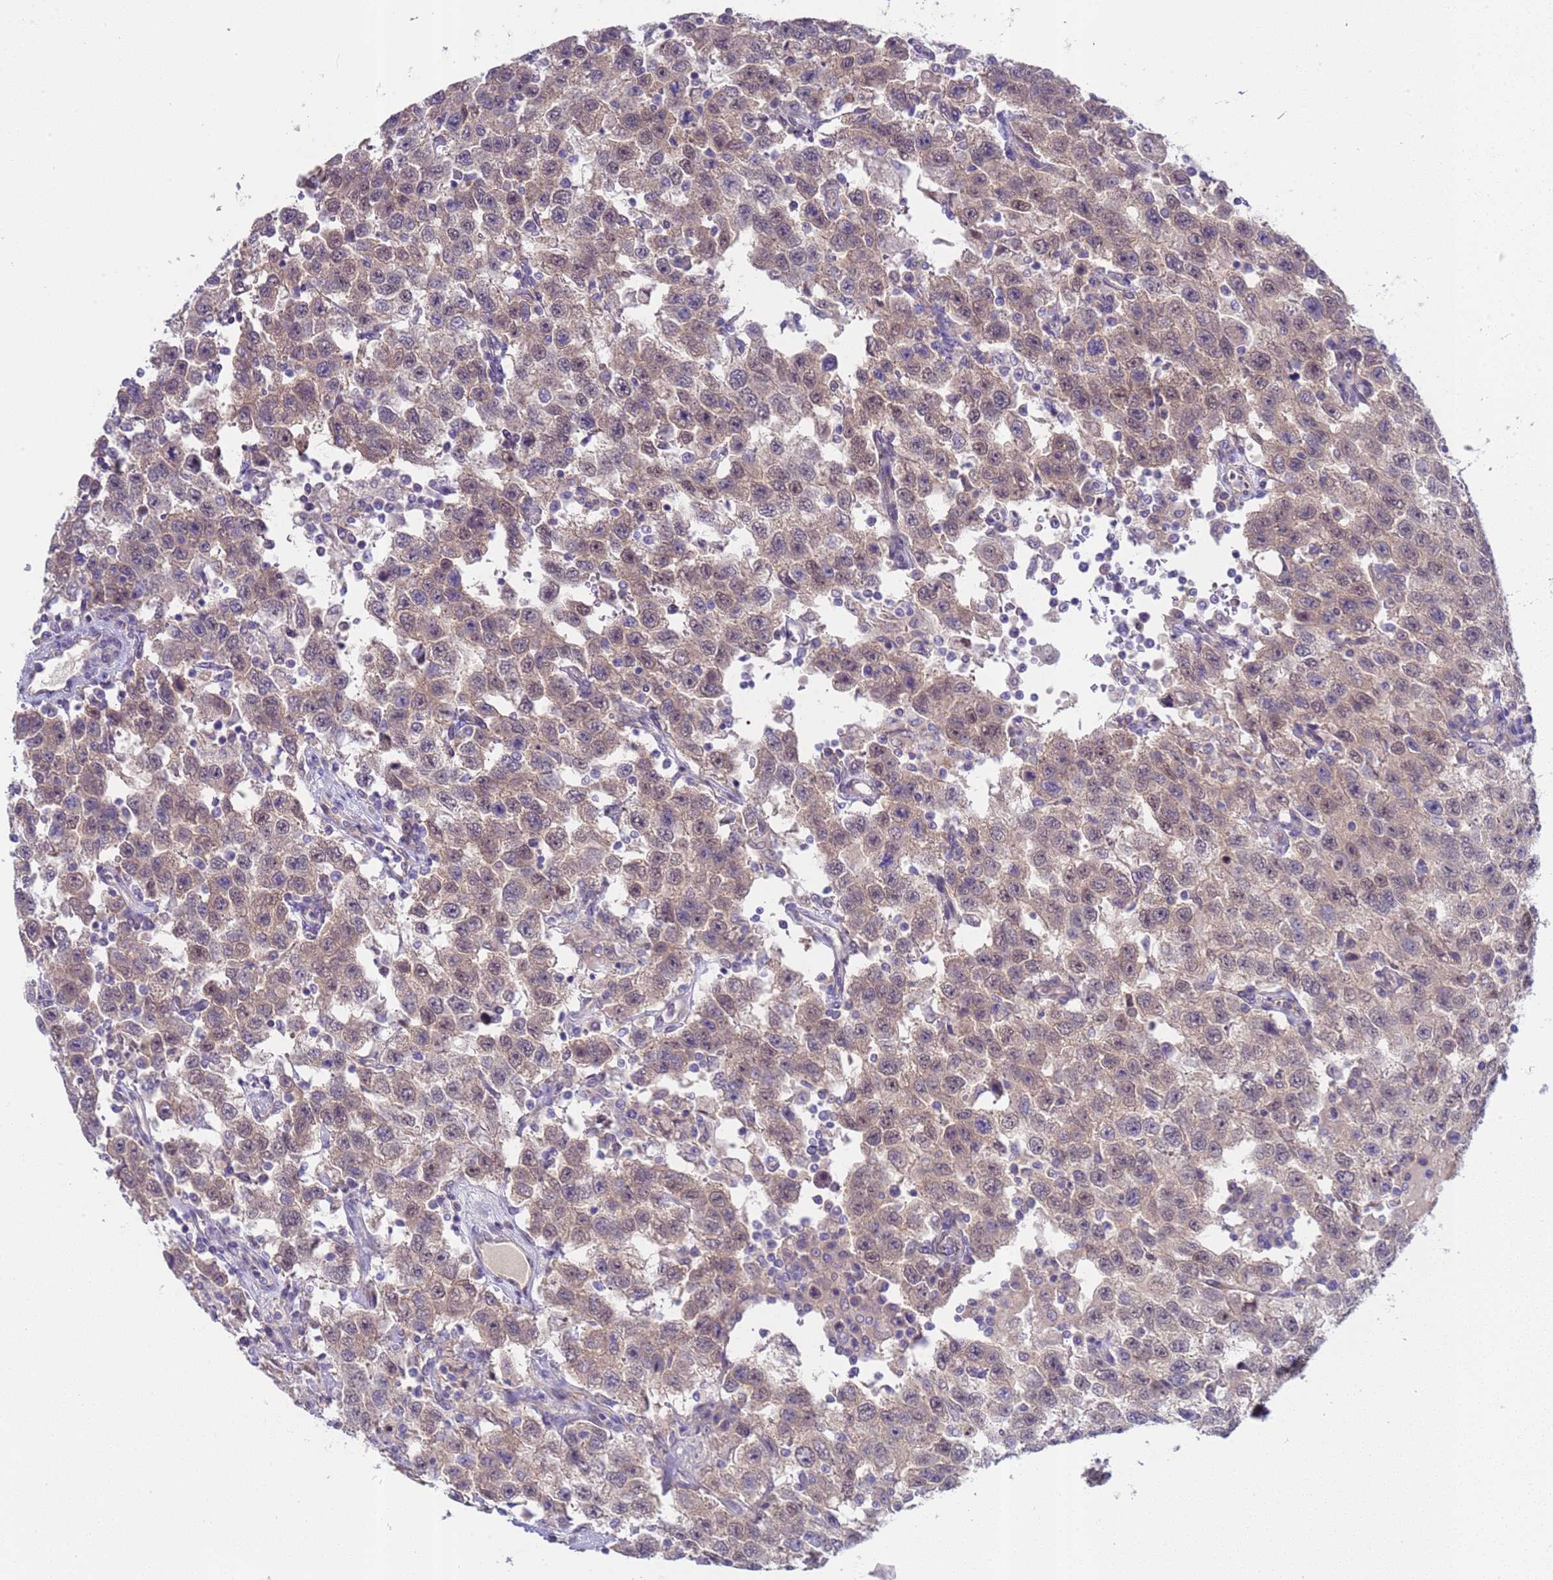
{"staining": {"intensity": "moderate", "quantity": ">75%", "location": "cytoplasmic/membranous"}, "tissue": "testis cancer", "cell_type": "Tumor cells", "image_type": "cancer", "snomed": [{"axis": "morphology", "description": "Seminoma, NOS"}, {"axis": "topography", "description": "Testis"}], "caption": "A medium amount of moderate cytoplasmic/membranous positivity is seen in about >75% of tumor cells in testis cancer tissue. Nuclei are stained in blue.", "gene": "TRMT10A", "patient": {"sex": "male", "age": 41}}